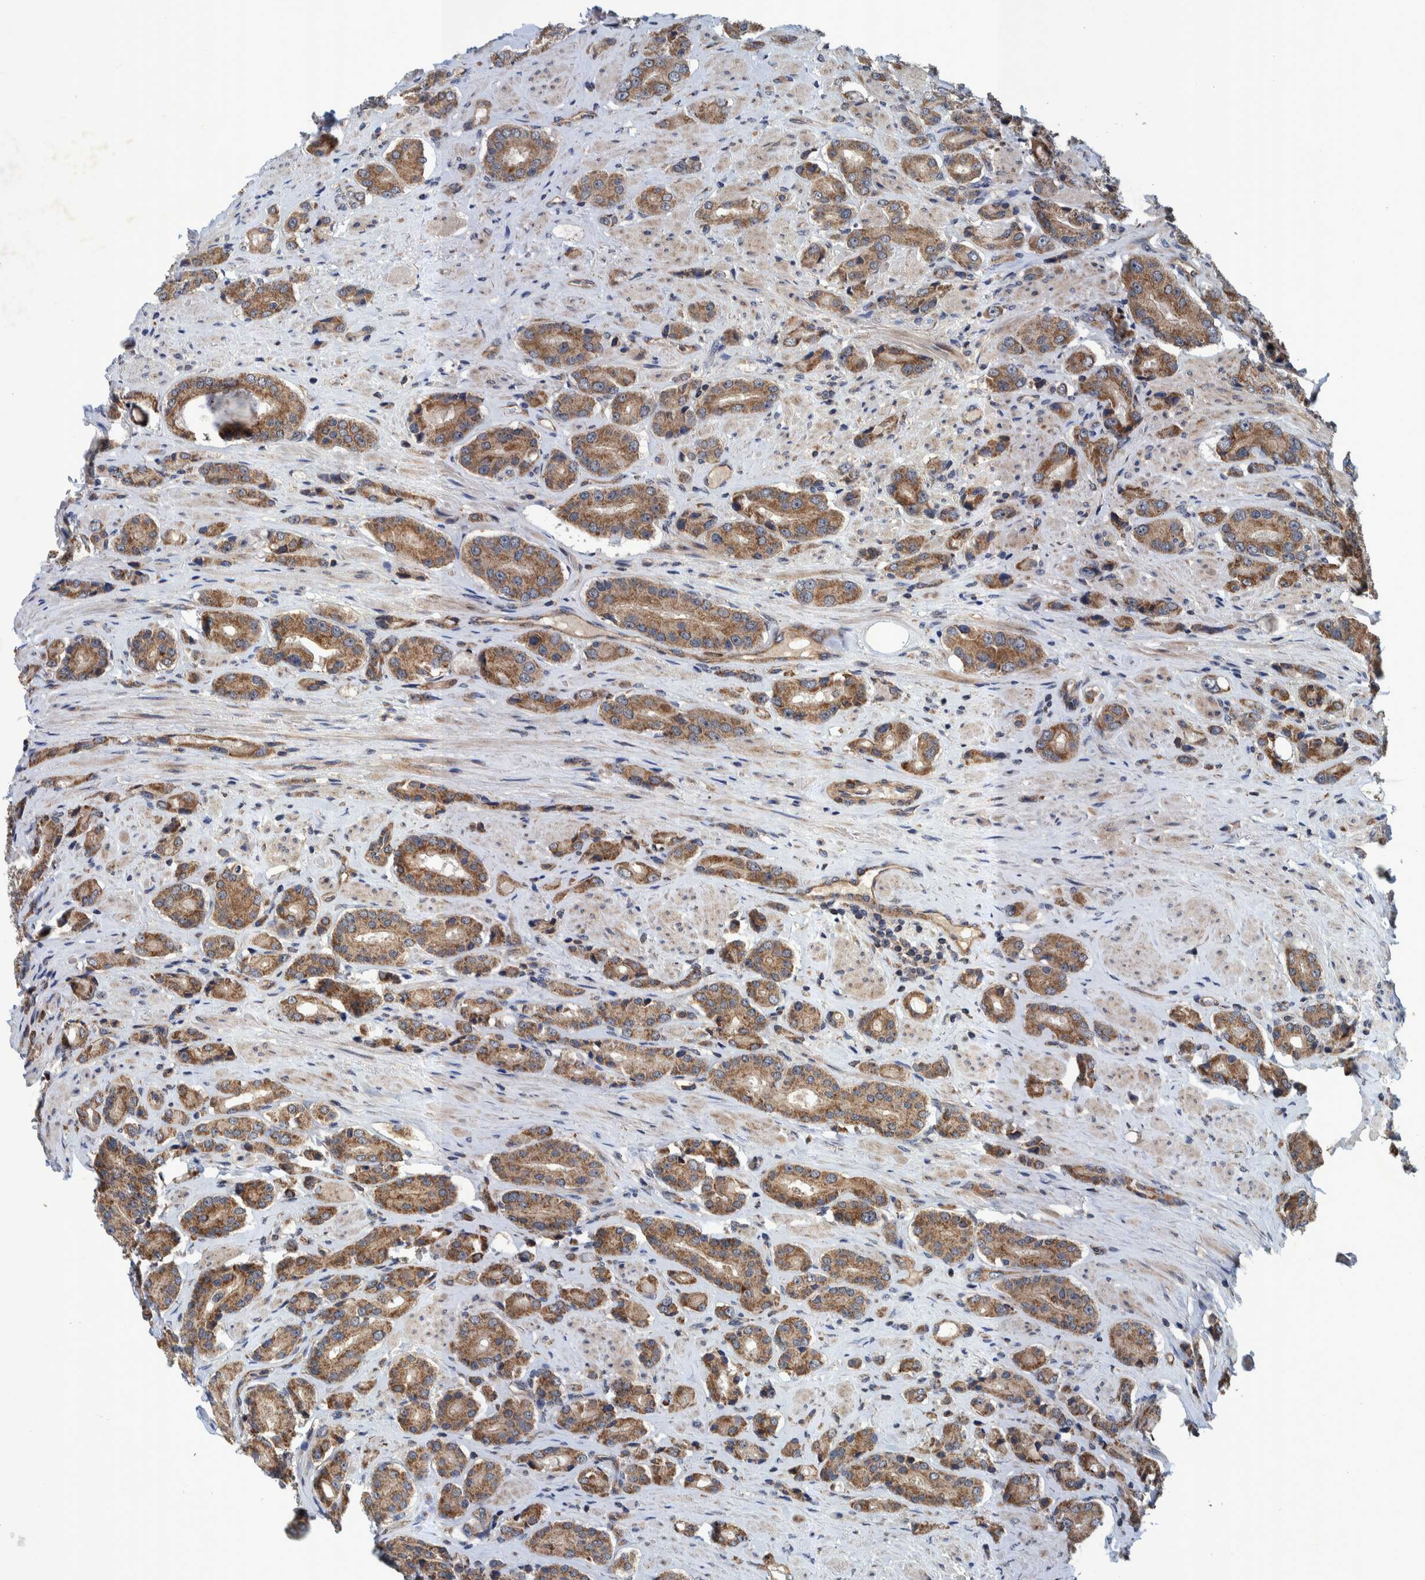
{"staining": {"intensity": "moderate", "quantity": ">75%", "location": "cytoplasmic/membranous"}, "tissue": "prostate cancer", "cell_type": "Tumor cells", "image_type": "cancer", "snomed": [{"axis": "morphology", "description": "Adenocarcinoma, High grade"}, {"axis": "topography", "description": "Prostate"}], "caption": "Moderate cytoplasmic/membranous positivity for a protein is present in about >75% of tumor cells of prostate cancer using IHC.", "gene": "MRPS7", "patient": {"sex": "male", "age": 71}}